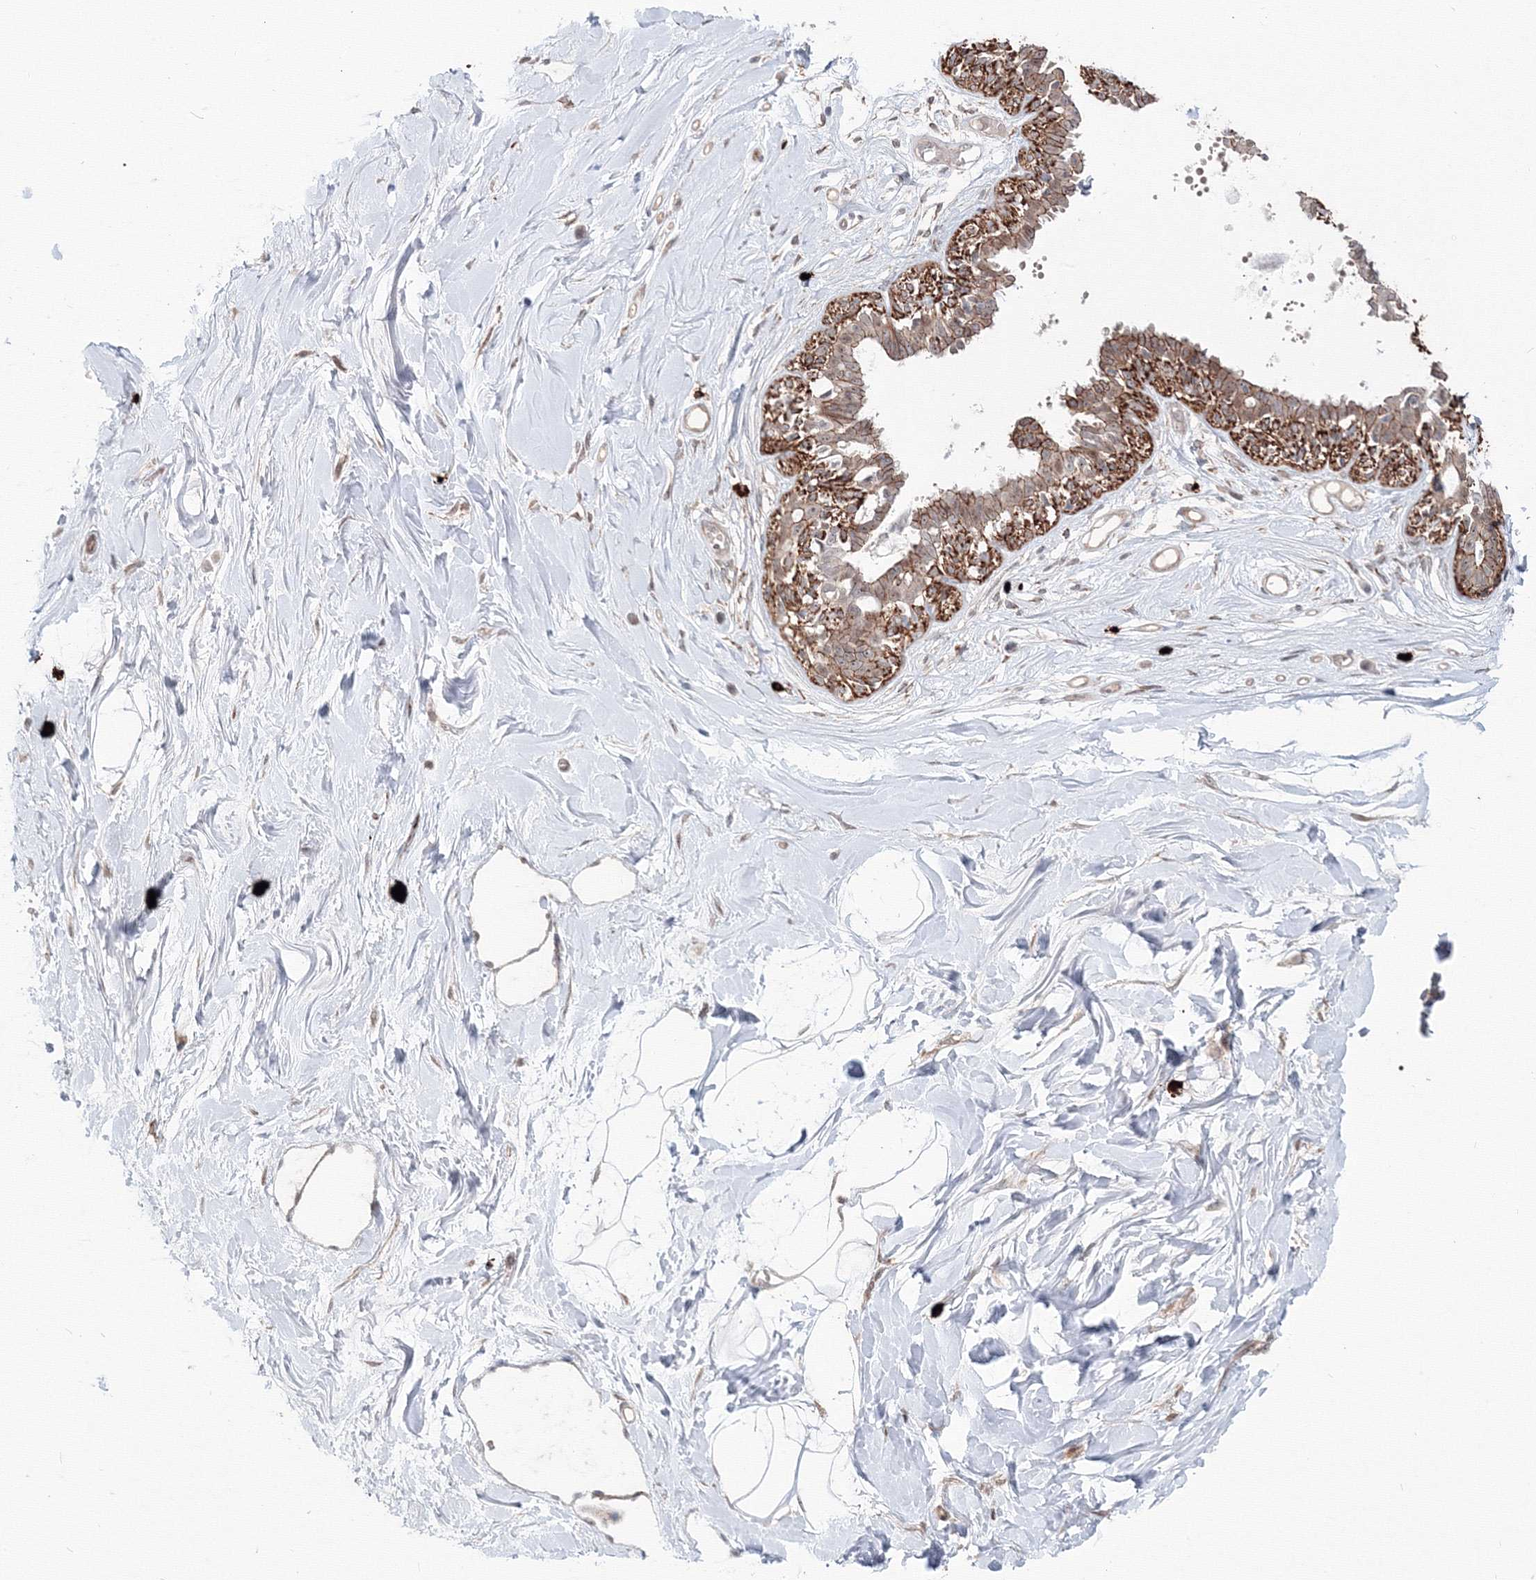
{"staining": {"intensity": "negative", "quantity": "none", "location": "none"}, "tissue": "breast", "cell_type": "Adipocytes", "image_type": "normal", "snomed": [{"axis": "morphology", "description": "Normal tissue, NOS"}, {"axis": "topography", "description": "Breast"}], "caption": "Adipocytes show no significant positivity in unremarkable breast. The staining was performed using DAB (3,3'-diaminobenzidine) to visualize the protein expression in brown, while the nuclei were stained in blue with hematoxylin (Magnification: 20x).", "gene": "SH3PXD2A", "patient": {"sex": "female", "age": 45}}